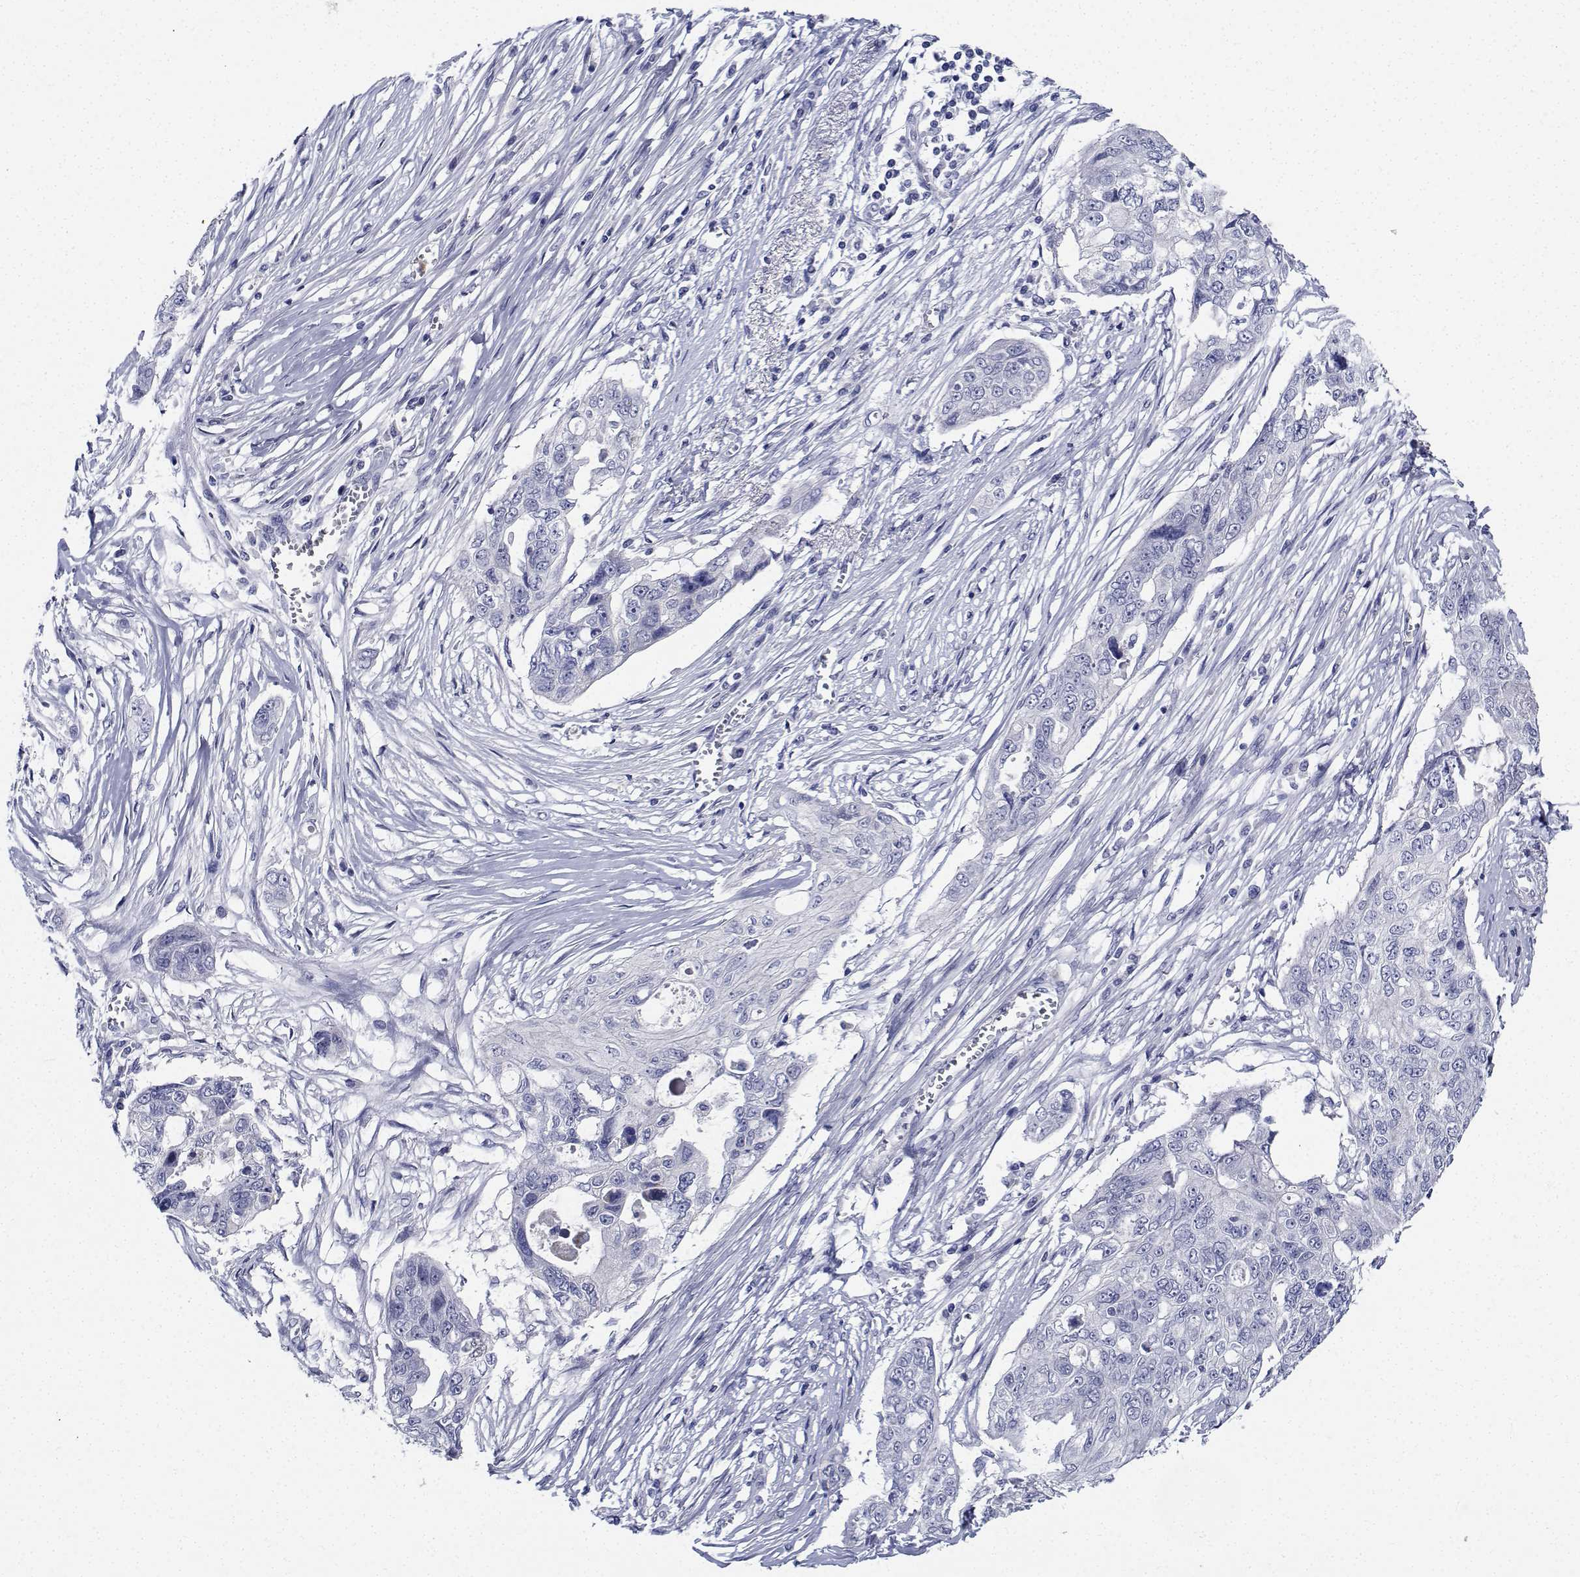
{"staining": {"intensity": "negative", "quantity": "none", "location": "none"}, "tissue": "ovarian cancer", "cell_type": "Tumor cells", "image_type": "cancer", "snomed": [{"axis": "morphology", "description": "Carcinoma, endometroid"}, {"axis": "topography", "description": "Ovary"}], "caption": "This photomicrograph is of ovarian cancer (endometroid carcinoma) stained with immunohistochemistry to label a protein in brown with the nuclei are counter-stained blue. There is no staining in tumor cells.", "gene": "PLXNA4", "patient": {"sex": "female", "age": 70}}